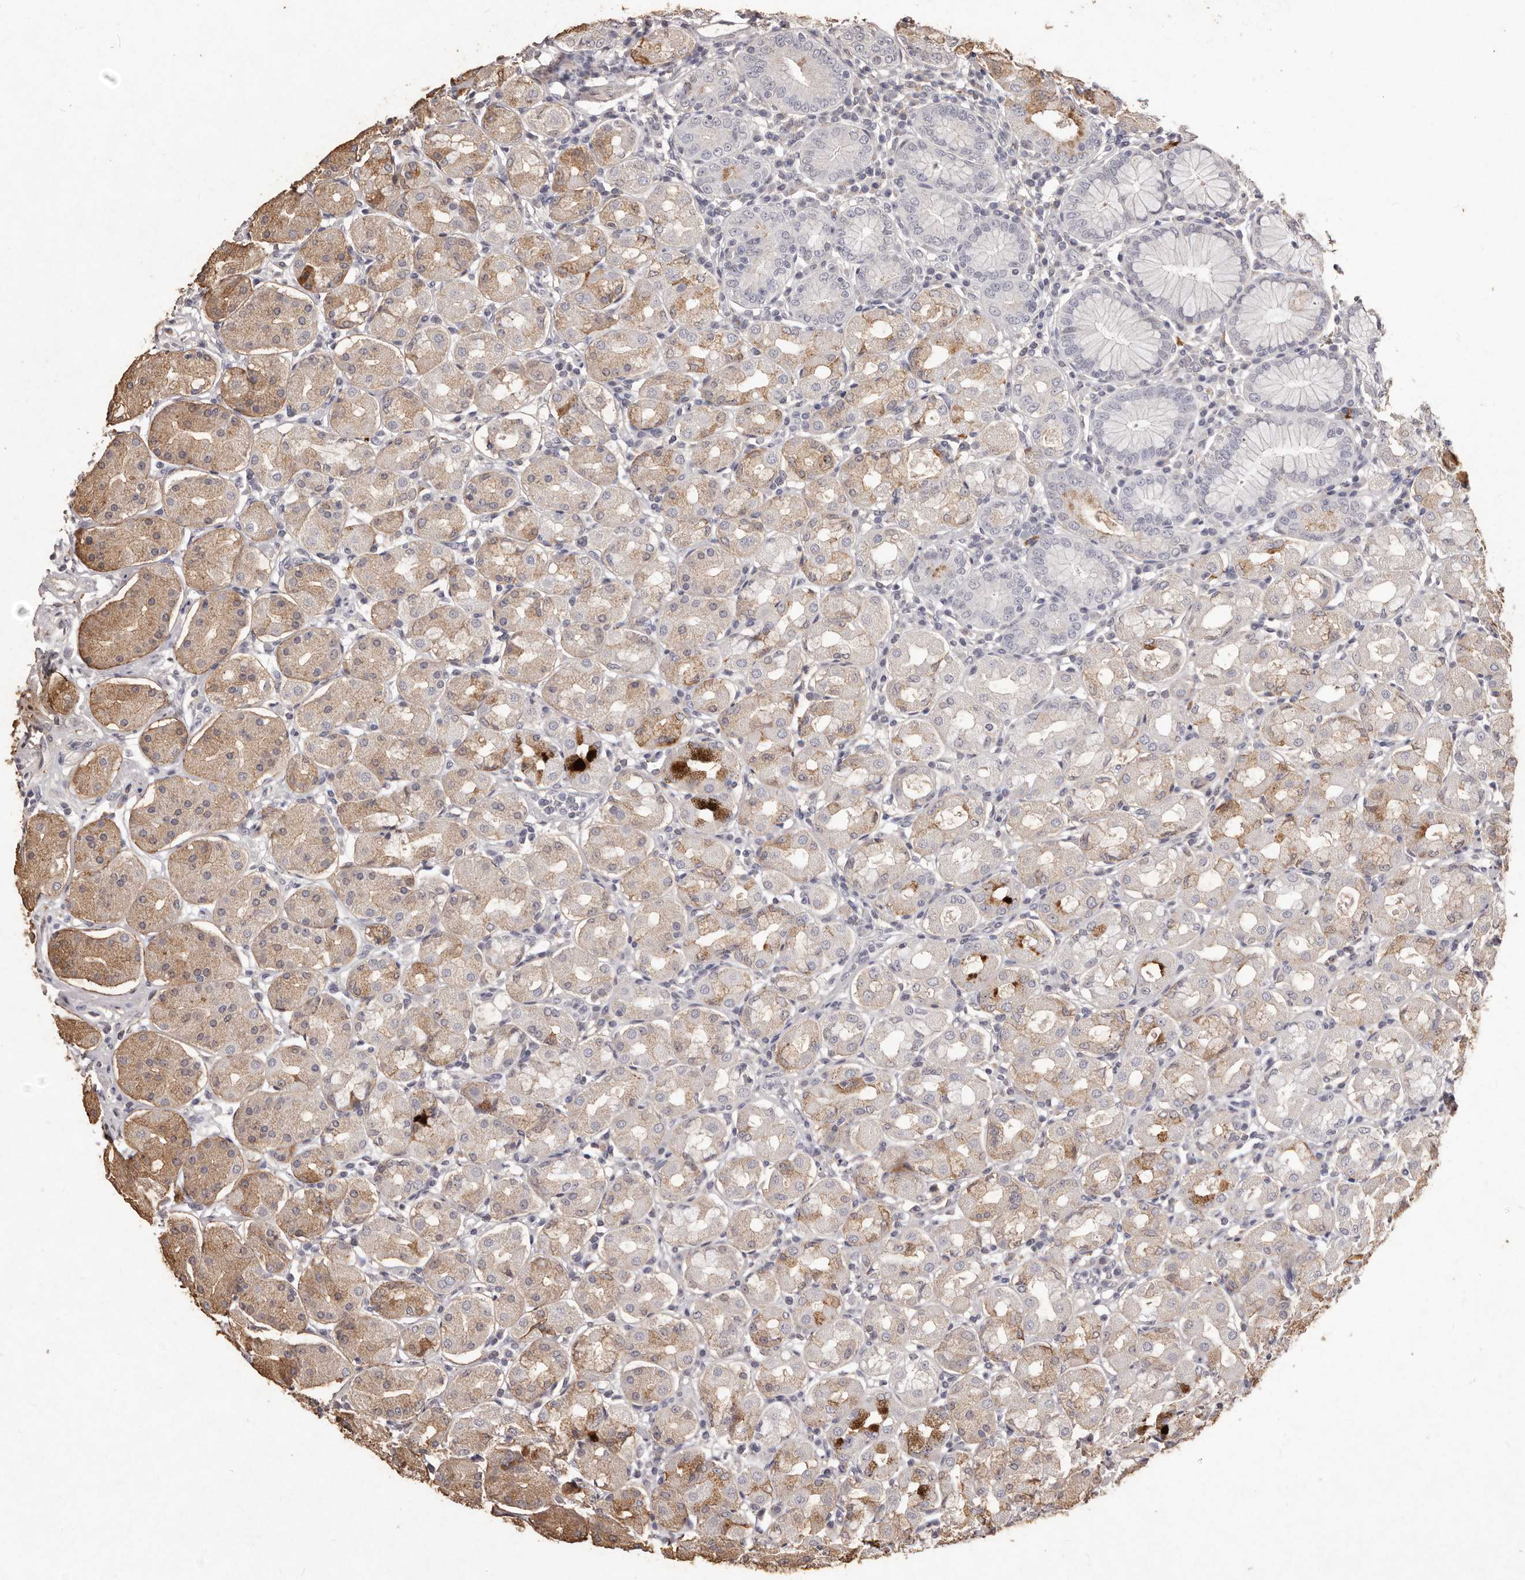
{"staining": {"intensity": "strong", "quantity": "<25%", "location": "cytoplasmic/membranous"}, "tissue": "stomach", "cell_type": "Glandular cells", "image_type": "normal", "snomed": [{"axis": "morphology", "description": "Normal tissue, NOS"}, {"axis": "topography", "description": "Stomach"}, {"axis": "topography", "description": "Stomach, lower"}], "caption": "Brown immunohistochemical staining in normal stomach reveals strong cytoplasmic/membranous positivity in about <25% of glandular cells.", "gene": "PRSS27", "patient": {"sex": "female", "age": 56}}